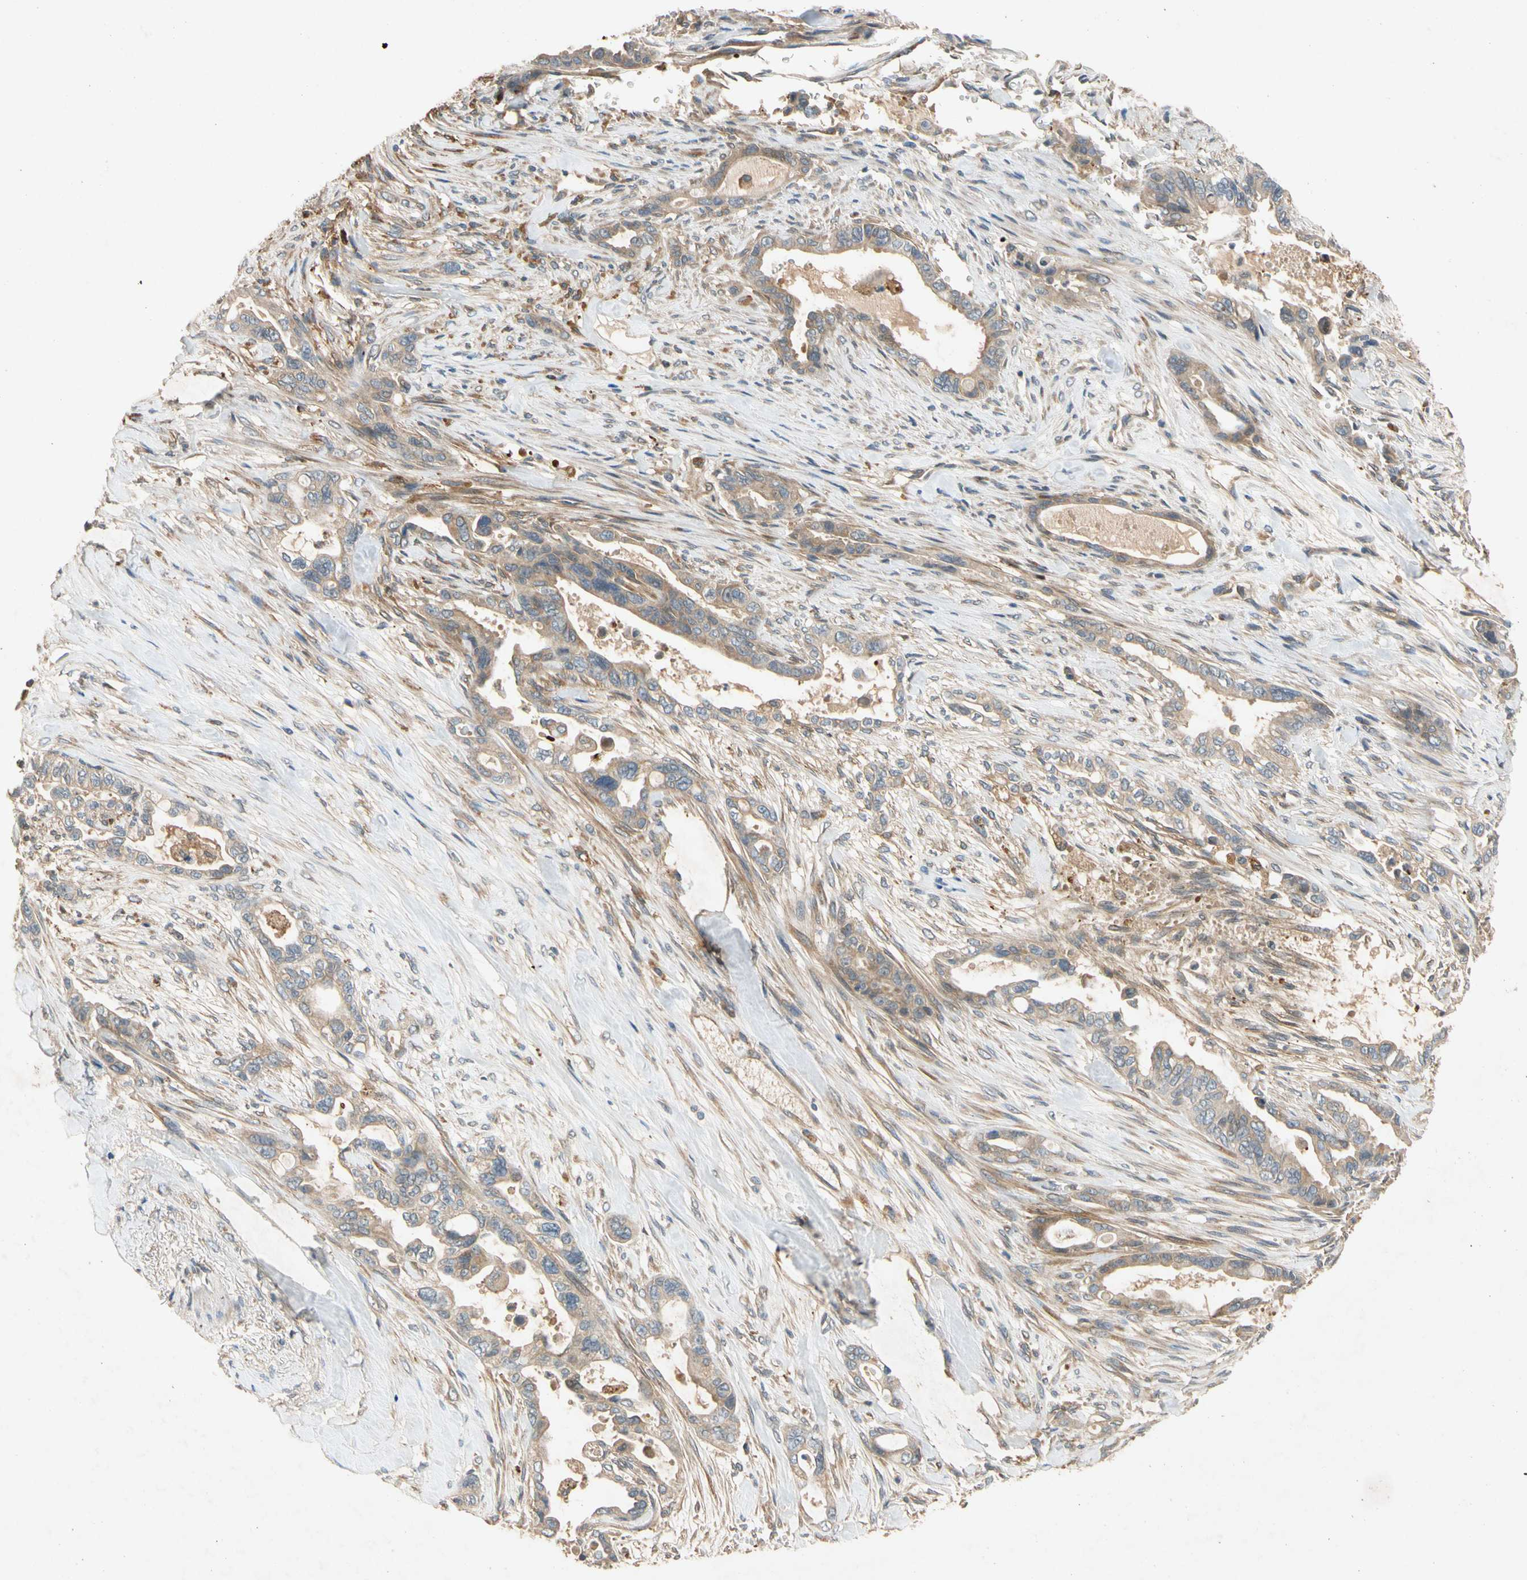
{"staining": {"intensity": "weak", "quantity": "25%-75%", "location": "cytoplasmic/membranous"}, "tissue": "pancreatic cancer", "cell_type": "Tumor cells", "image_type": "cancer", "snomed": [{"axis": "morphology", "description": "Adenocarcinoma, NOS"}, {"axis": "topography", "description": "Pancreas"}], "caption": "Immunohistochemistry (IHC) (DAB) staining of pancreatic cancer (adenocarcinoma) reveals weak cytoplasmic/membranous protein expression in approximately 25%-75% of tumor cells. (Stains: DAB in brown, nuclei in blue, Microscopy: brightfield microscopy at high magnification).", "gene": "USP46", "patient": {"sex": "male", "age": 70}}